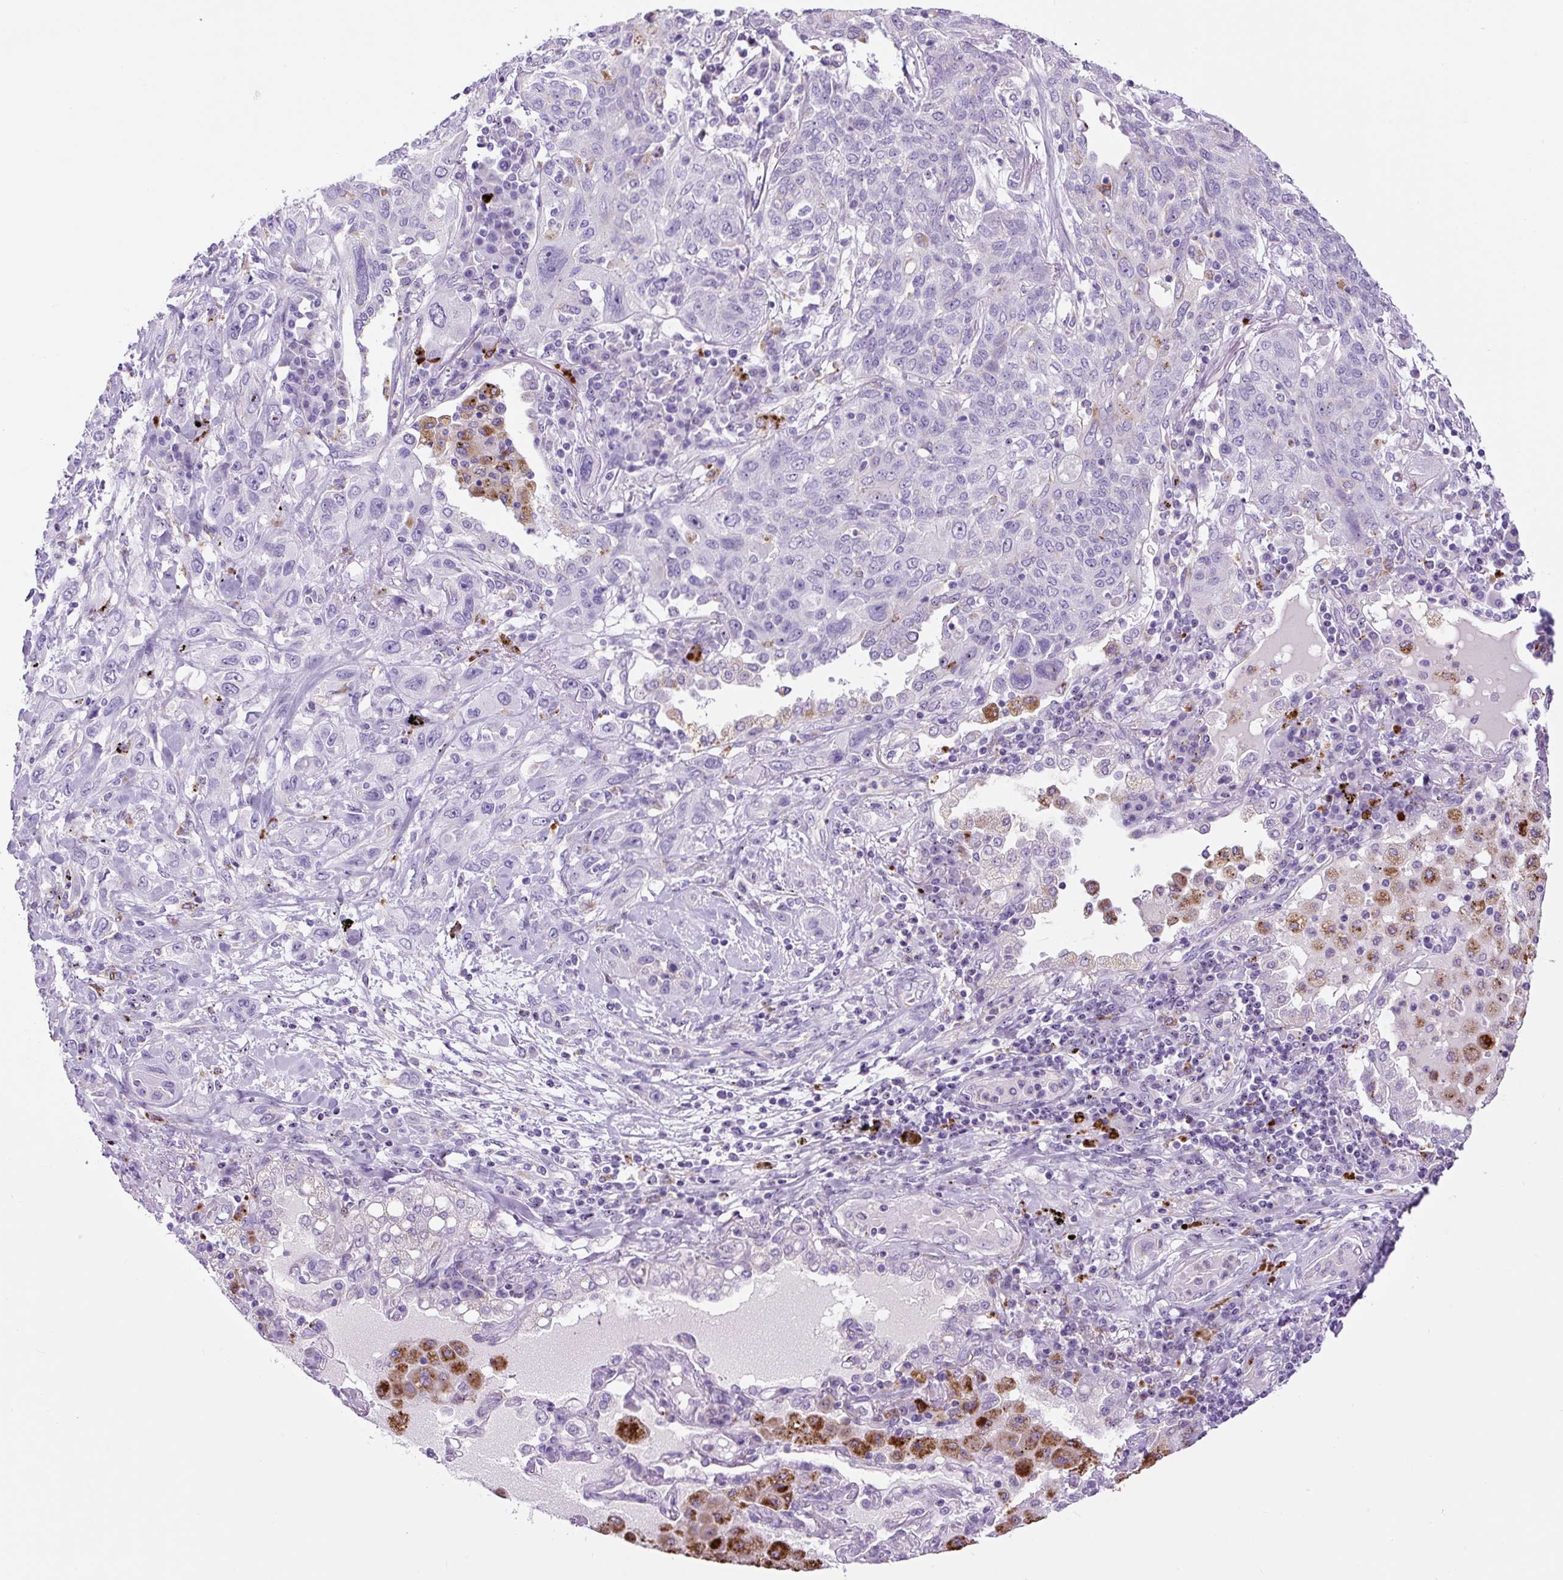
{"staining": {"intensity": "negative", "quantity": "none", "location": "none"}, "tissue": "lung cancer", "cell_type": "Tumor cells", "image_type": "cancer", "snomed": [{"axis": "morphology", "description": "Squamous cell carcinoma, NOS"}, {"axis": "topography", "description": "Lung"}], "caption": "There is no significant expression in tumor cells of lung cancer.", "gene": "LCN10", "patient": {"sex": "female", "age": 70}}